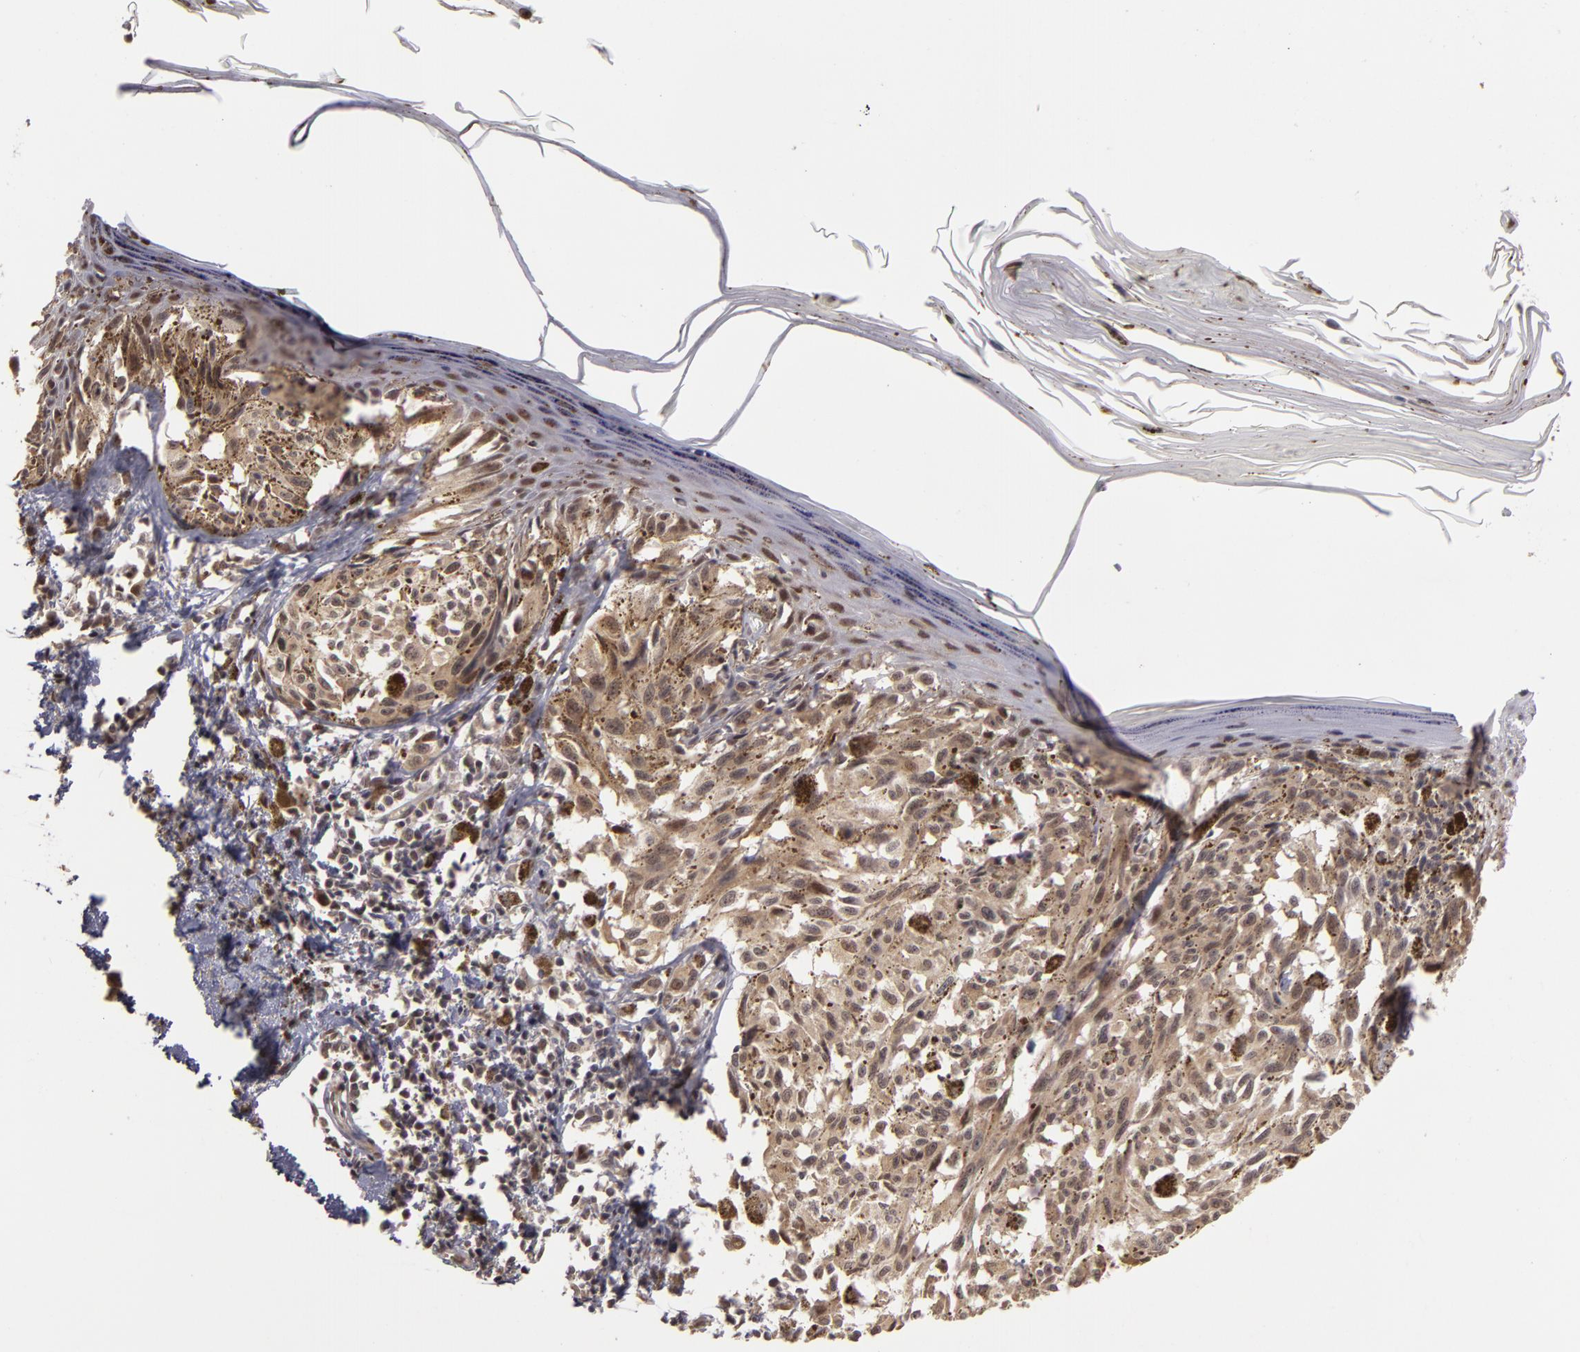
{"staining": {"intensity": "moderate", "quantity": "25%-75%", "location": "nuclear"}, "tissue": "melanoma", "cell_type": "Tumor cells", "image_type": "cancer", "snomed": [{"axis": "morphology", "description": "Malignant melanoma, NOS"}, {"axis": "topography", "description": "Skin"}], "caption": "An image showing moderate nuclear positivity in about 25%-75% of tumor cells in malignant melanoma, as visualized by brown immunohistochemical staining.", "gene": "ZNF133", "patient": {"sex": "female", "age": 72}}